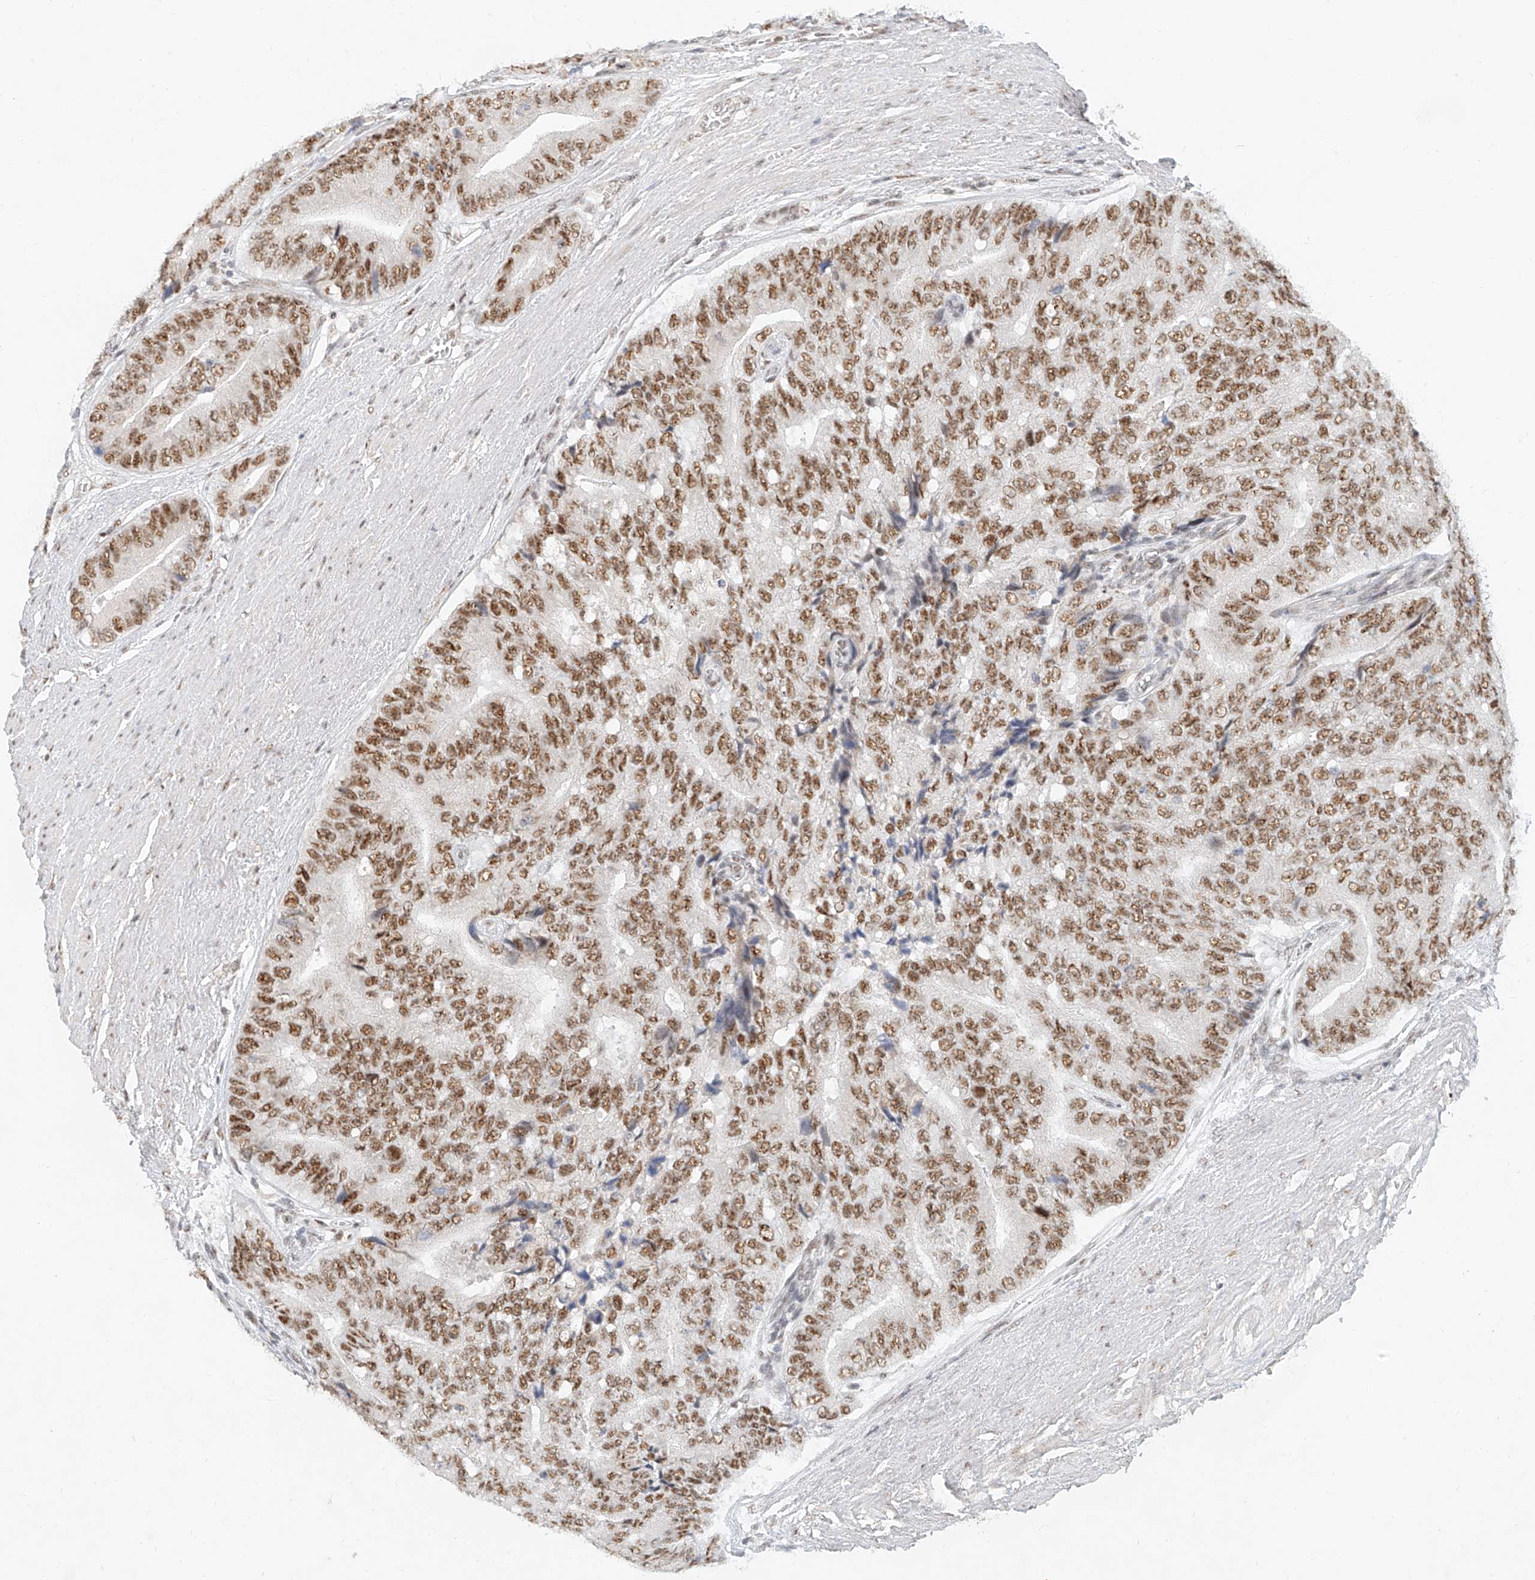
{"staining": {"intensity": "moderate", "quantity": ">75%", "location": "nuclear"}, "tissue": "prostate cancer", "cell_type": "Tumor cells", "image_type": "cancer", "snomed": [{"axis": "morphology", "description": "Adenocarcinoma, High grade"}, {"axis": "topography", "description": "Prostate"}], "caption": "IHC micrograph of neoplastic tissue: human prostate cancer stained using immunohistochemistry reveals medium levels of moderate protein expression localized specifically in the nuclear of tumor cells, appearing as a nuclear brown color.", "gene": "CXorf58", "patient": {"sex": "male", "age": 70}}